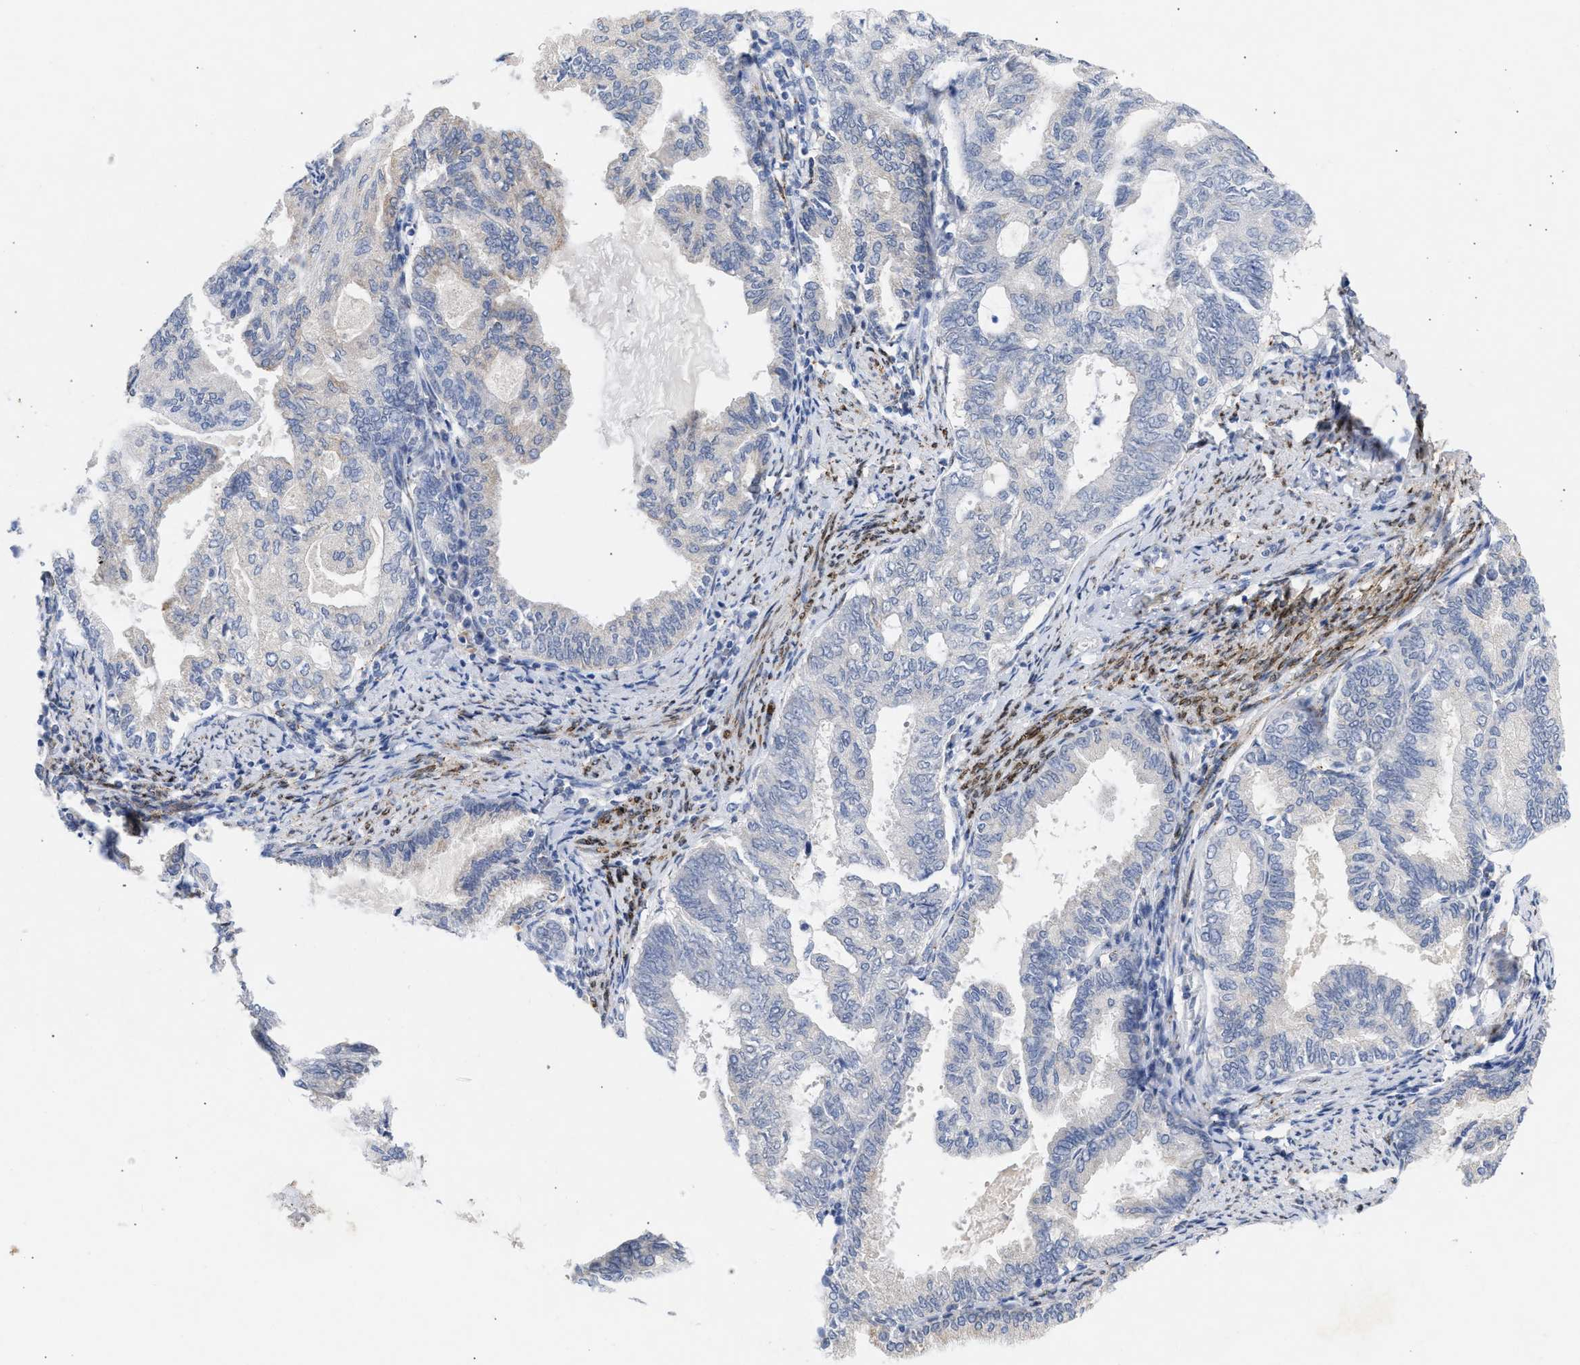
{"staining": {"intensity": "negative", "quantity": "none", "location": "none"}, "tissue": "endometrial cancer", "cell_type": "Tumor cells", "image_type": "cancer", "snomed": [{"axis": "morphology", "description": "Adenocarcinoma, NOS"}, {"axis": "topography", "description": "Endometrium"}], "caption": "DAB immunohistochemical staining of human endometrial adenocarcinoma demonstrates no significant positivity in tumor cells.", "gene": "SELENOM", "patient": {"sex": "female", "age": 86}}